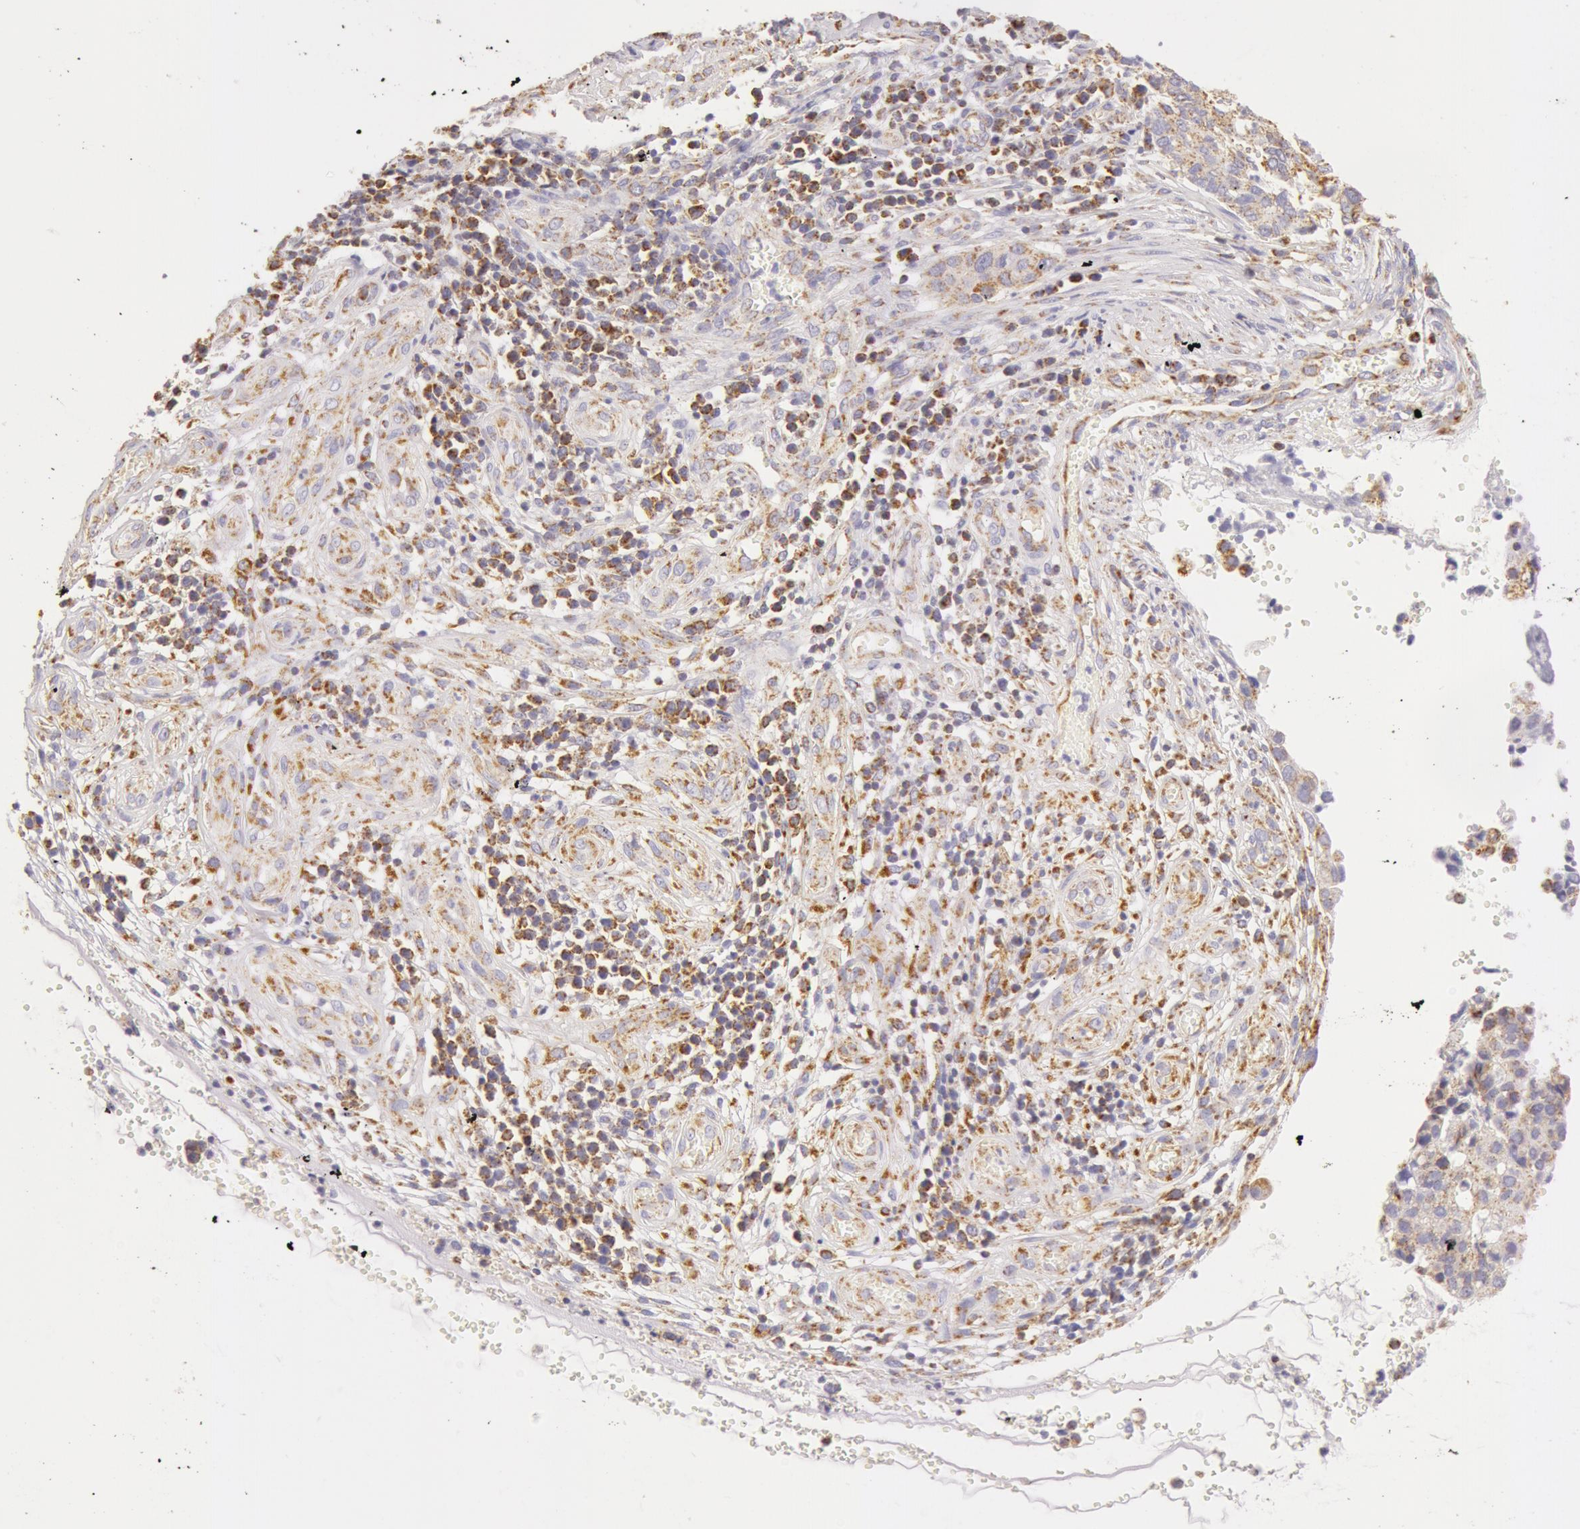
{"staining": {"intensity": "weak", "quantity": "25%-75%", "location": "cytoplasmic/membranous"}, "tissue": "cervical cancer", "cell_type": "Tumor cells", "image_type": "cancer", "snomed": [{"axis": "morphology", "description": "Normal tissue, NOS"}, {"axis": "morphology", "description": "Squamous cell carcinoma, NOS"}, {"axis": "topography", "description": "Cervix"}], "caption": "IHC of cervical cancer shows low levels of weak cytoplasmic/membranous positivity in about 25%-75% of tumor cells. The staining was performed using DAB, with brown indicating positive protein expression. Nuclei are stained blue with hematoxylin.", "gene": "ATP5F1B", "patient": {"sex": "female", "age": 45}}